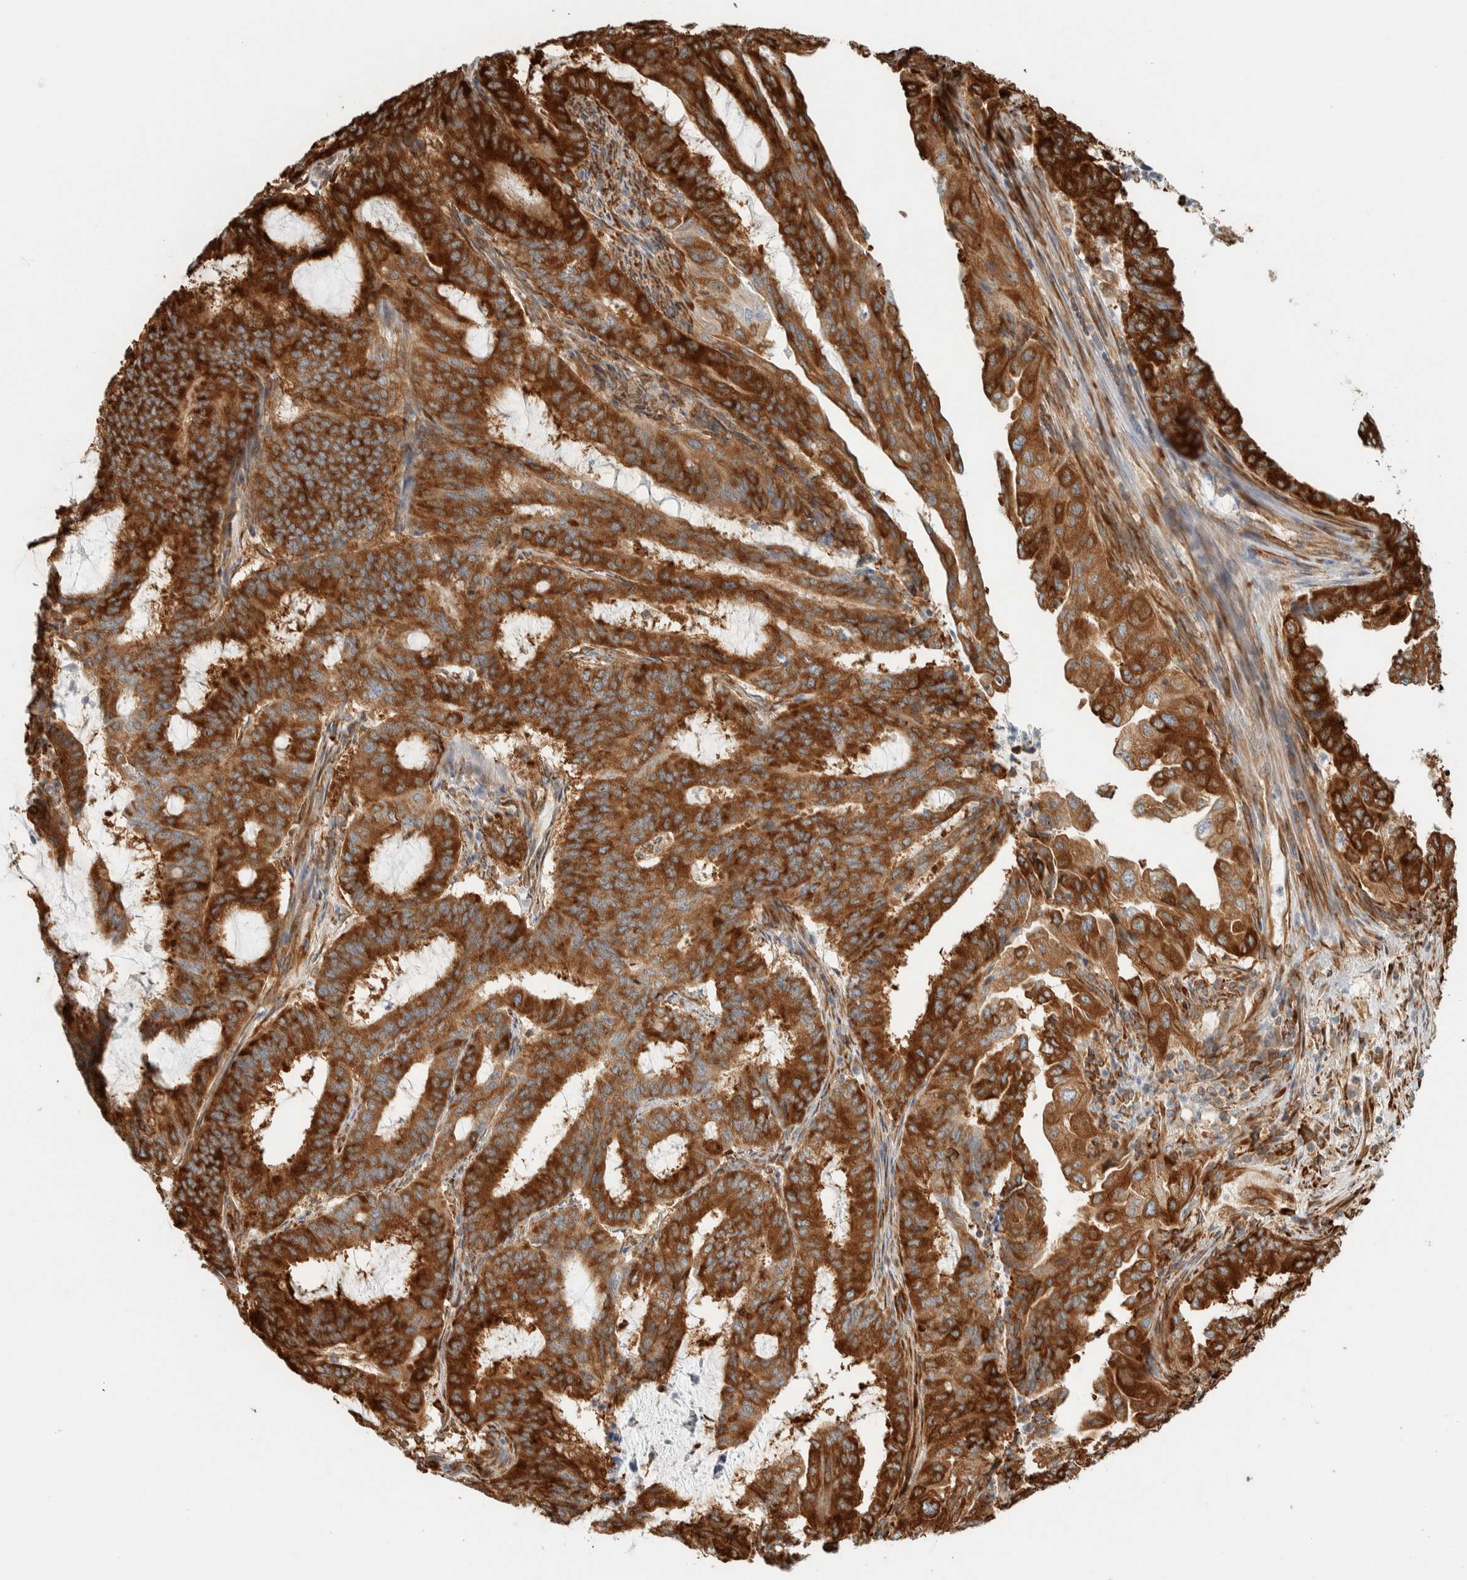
{"staining": {"intensity": "strong", "quantity": ">75%", "location": "cytoplasmic/membranous"}, "tissue": "endometrial cancer", "cell_type": "Tumor cells", "image_type": "cancer", "snomed": [{"axis": "morphology", "description": "Adenocarcinoma, NOS"}, {"axis": "topography", "description": "Endometrium"}], "caption": "Brown immunohistochemical staining in human endometrial cancer (adenocarcinoma) reveals strong cytoplasmic/membranous staining in approximately >75% of tumor cells.", "gene": "LLGL2", "patient": {"sex": "female", "age": 51}}